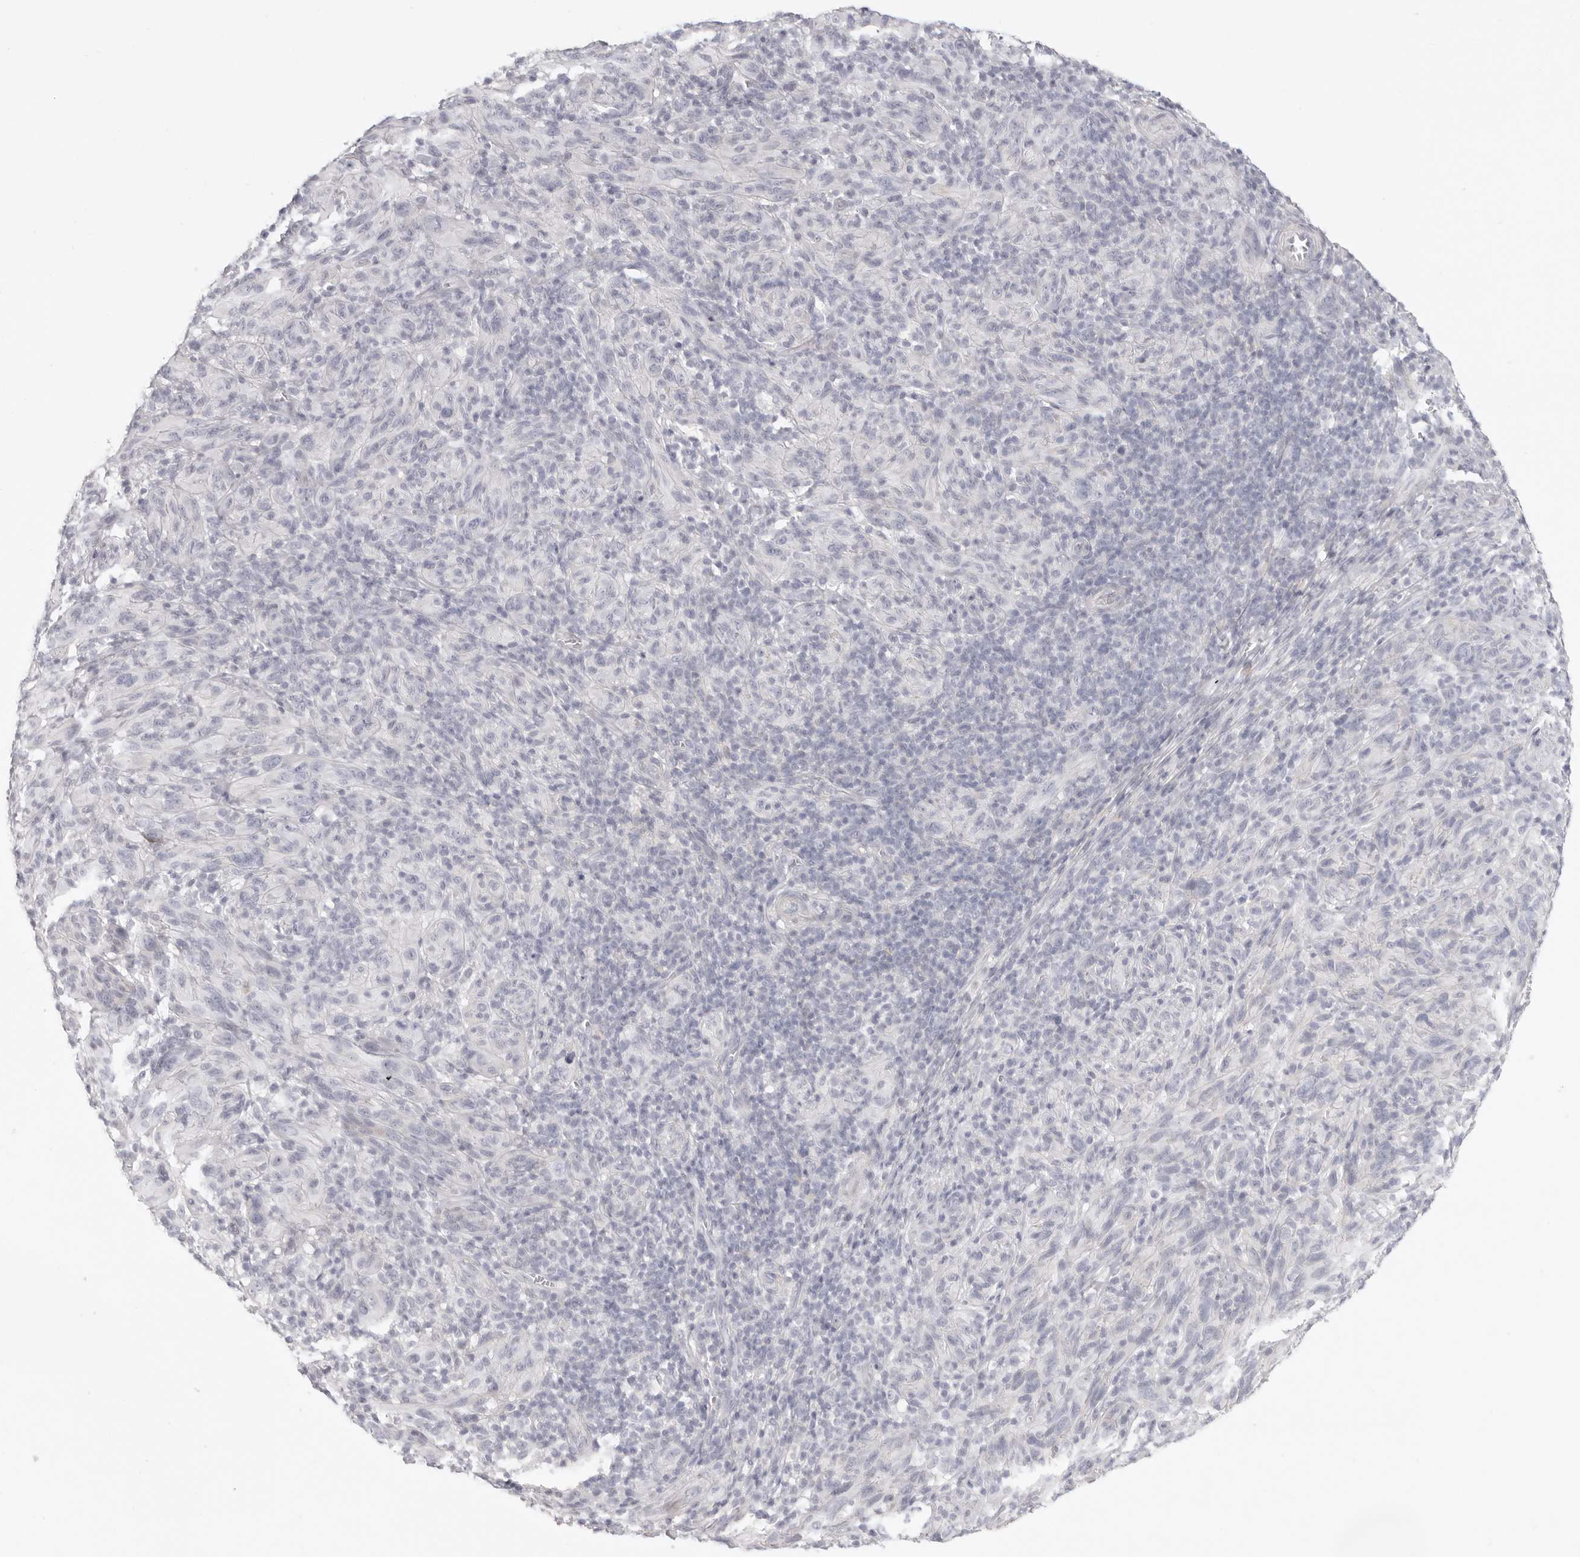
{"staining": {"intensity": "negative", "quantity": "none", "location": "none"}, "tissue": "melanoma", "cell_type": "Tumor cells", "image_type": "cancer", "snomed": [{"axis": "morphology", "description": "Malignant melanoma, NOS"}, {"axis": "topography", "description": "Skin of head"}], "caption": "This histopathology image is of melanoma stained with immunohistochemistry to label a protein in brown with the nuclei are counter-stained blue. There is no expression in tumor cells. (IHC, brightfield microscopy, high magnification).", "gene": "RXFP1", "patient": {"sex": "male", "age": 96}}